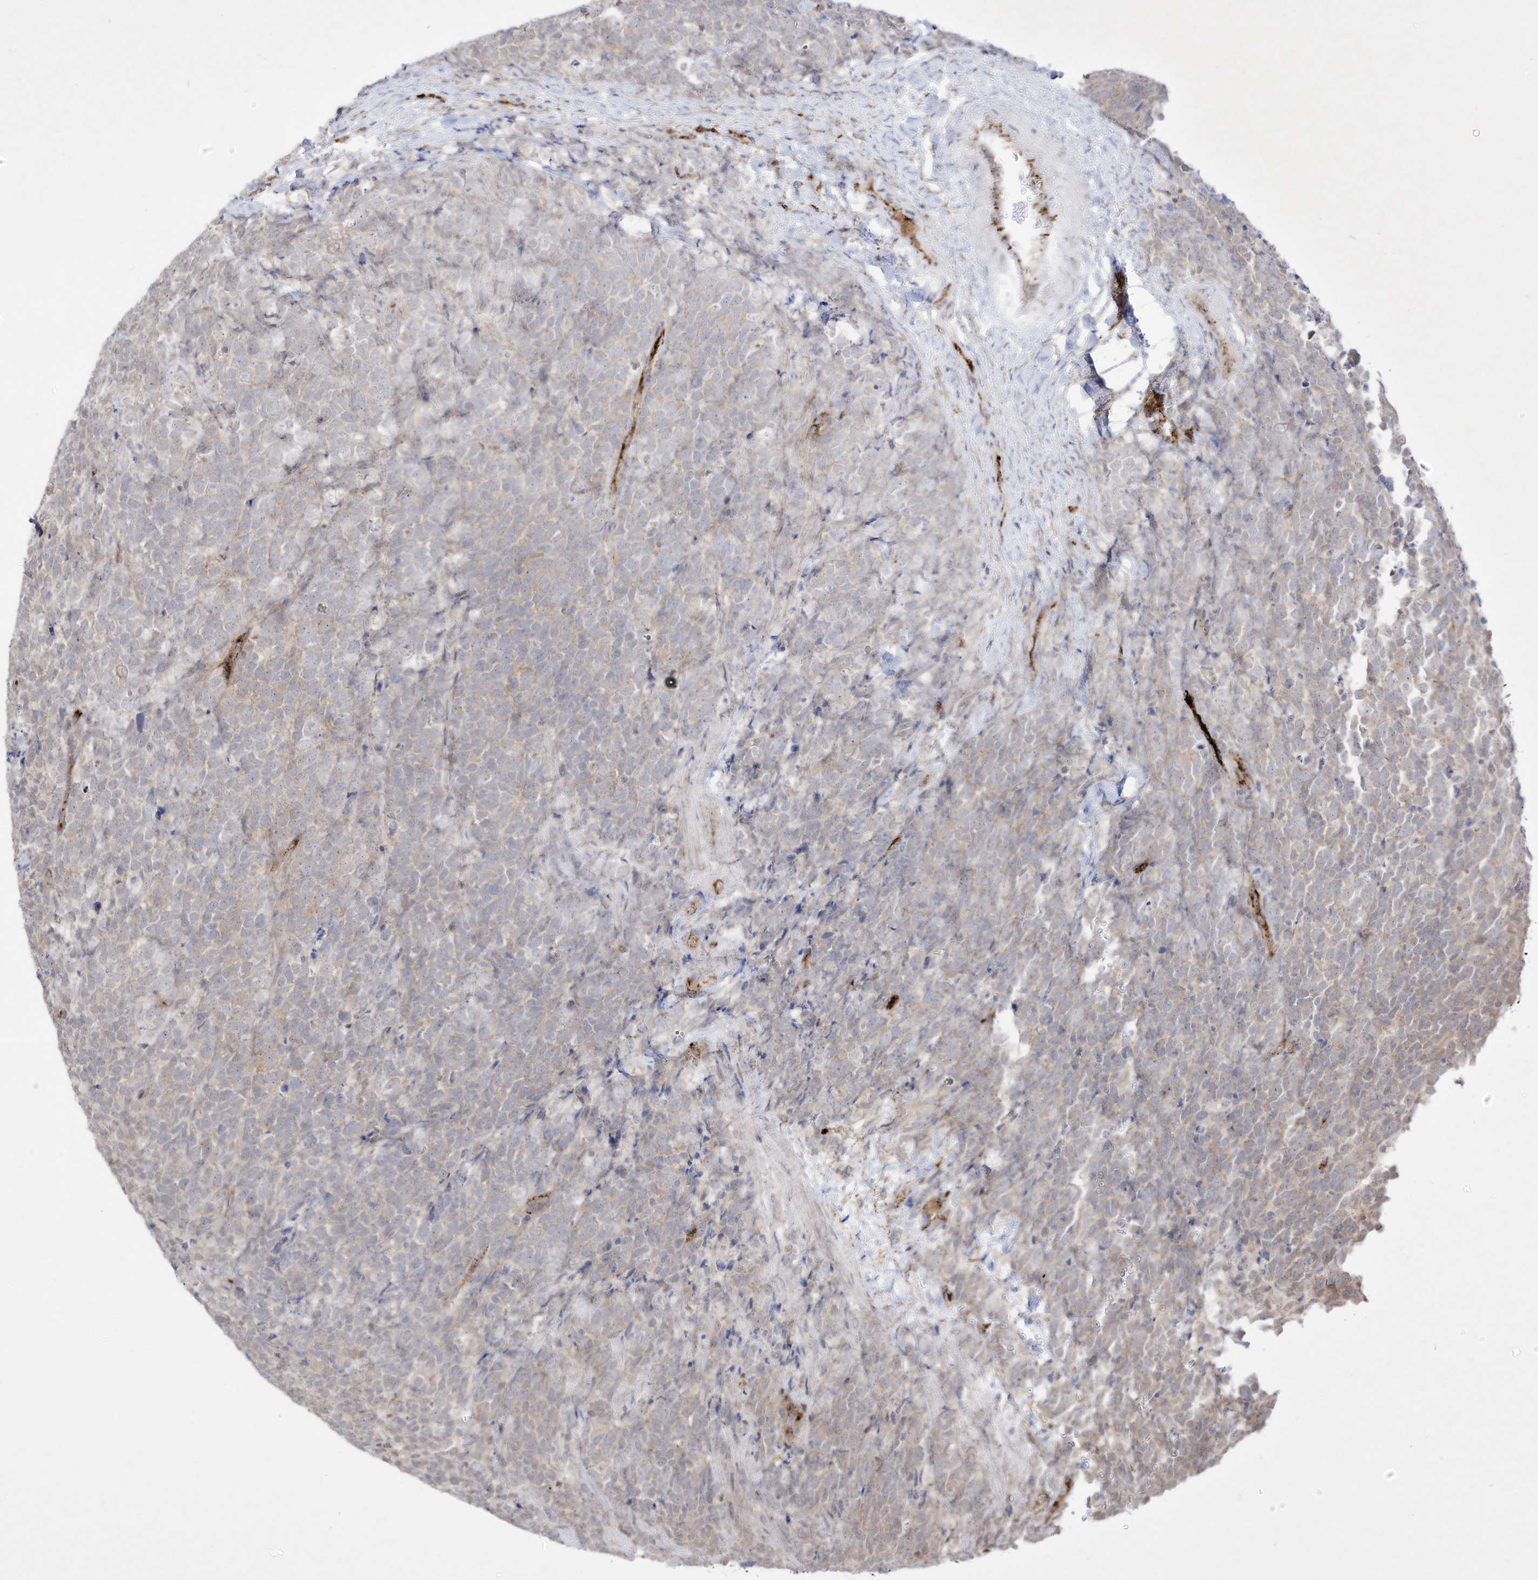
{"staining": {"intensity": "weak", "quantity": "<25%", "location": "cytoplasmic/membranous"}, "tissue": "urothelial cancer", "cell_type": "Tumor cells", "image_type": "cancer", "snomed": [{"axis": "morphology", "description": "Urothelial carcinoma, High grade"}, {"axis": "topography", "description": "Urinary bladder"}], "caption": "Tumor cells are negative for protein expression in human urothelial cancer.", "gene": "ZGRF1", "patient": {"sex": "female", "age": 82}}